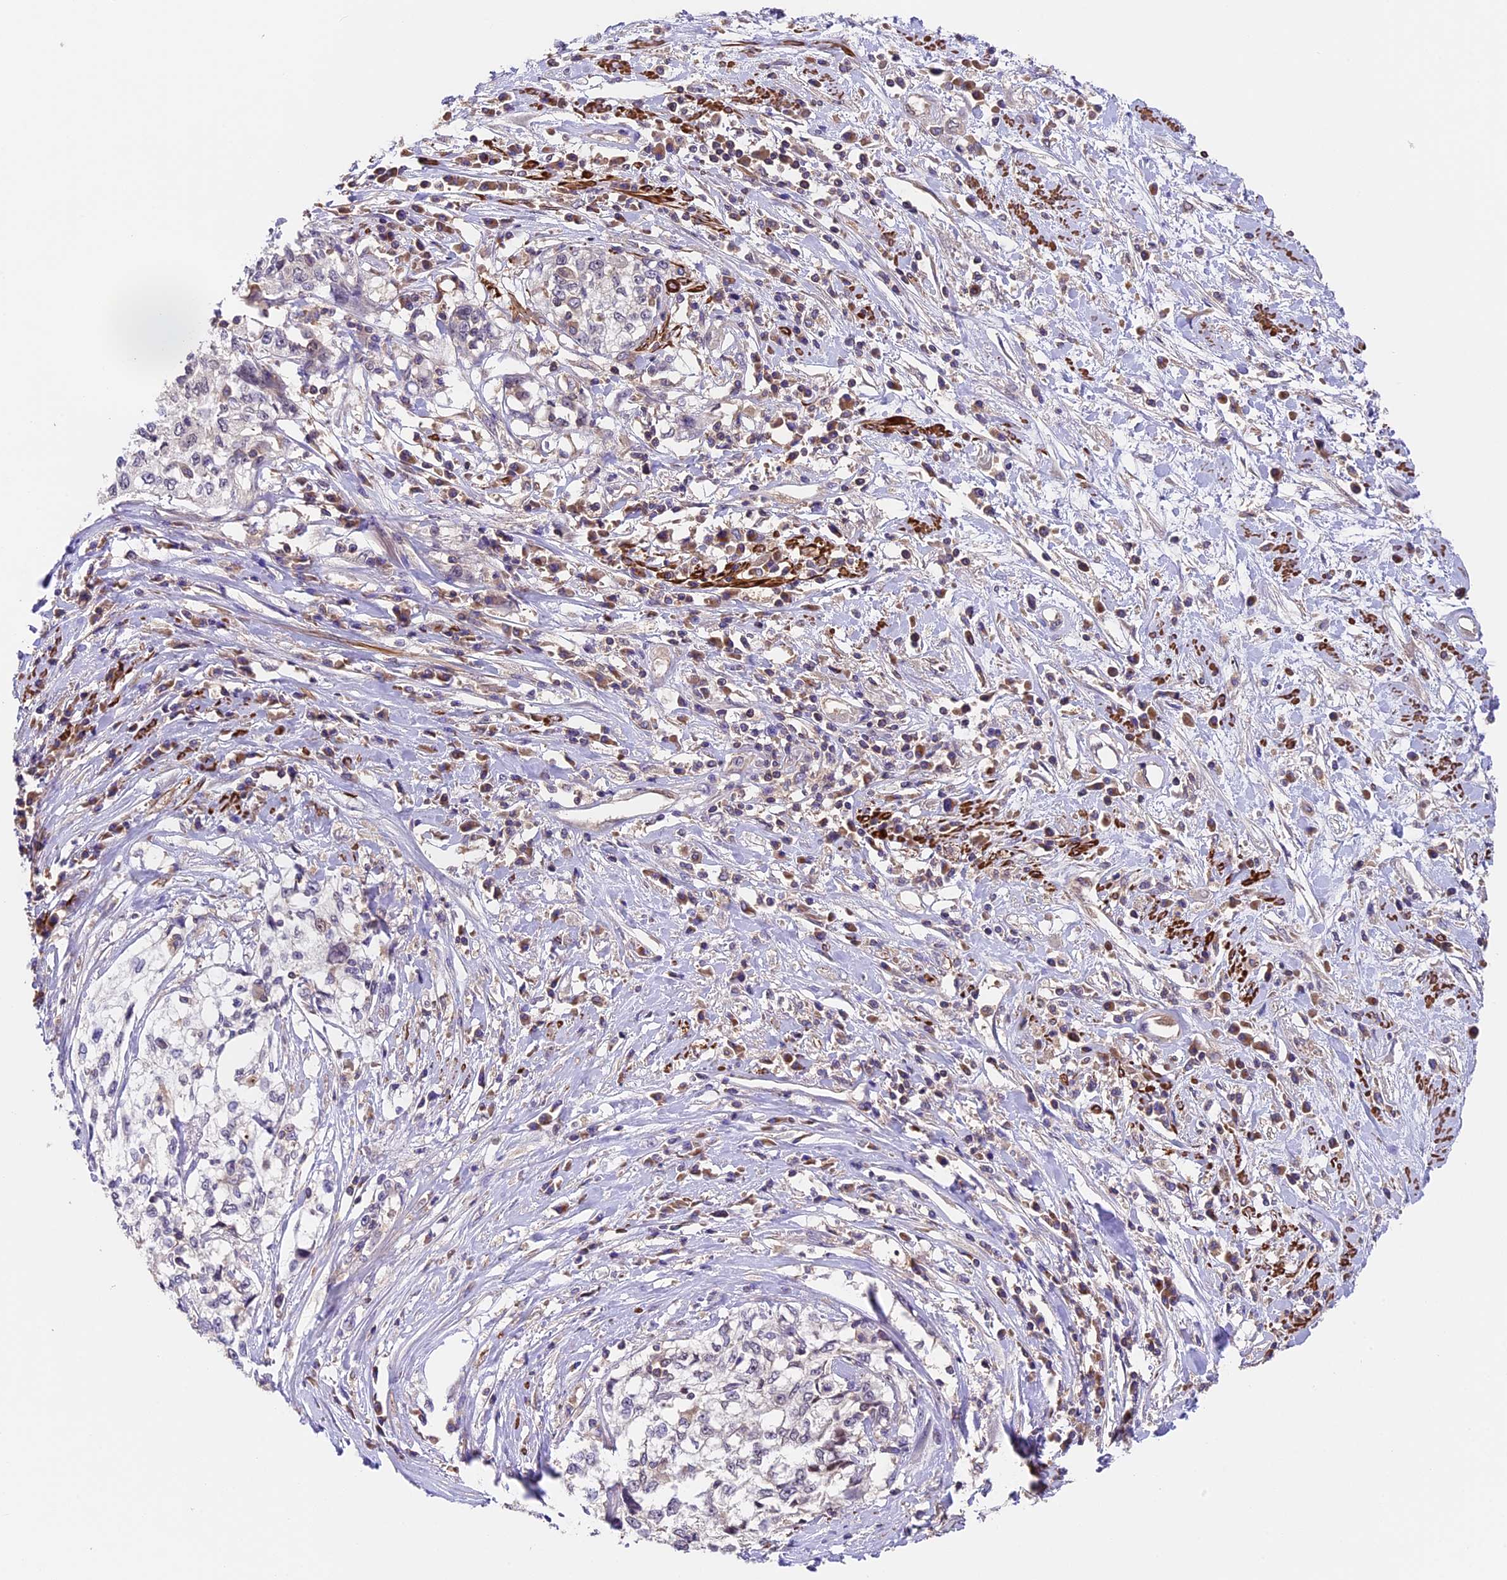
{"staining": {"intensity": "negative", "quantity": "none", "location": "none"}, "tissue": "cervical cancer", "cell_type": "Tumor cells", "image_type": "cancer", "snomed": [{"axis": "morphology", "description": "Squamous cell carcinoma, NOS"}, {"axis": "topography", "description": "Cervix"}], "caption": "Immunohistochemistry image of human cervical cancer stained for a protein (brown), which demonstrates no positivity in tumor cells. (DAB immunohistochemistry (IHC), high magnification).", "gene": "TBC1D1", "patient": {"sex": "female", "age": 57}}